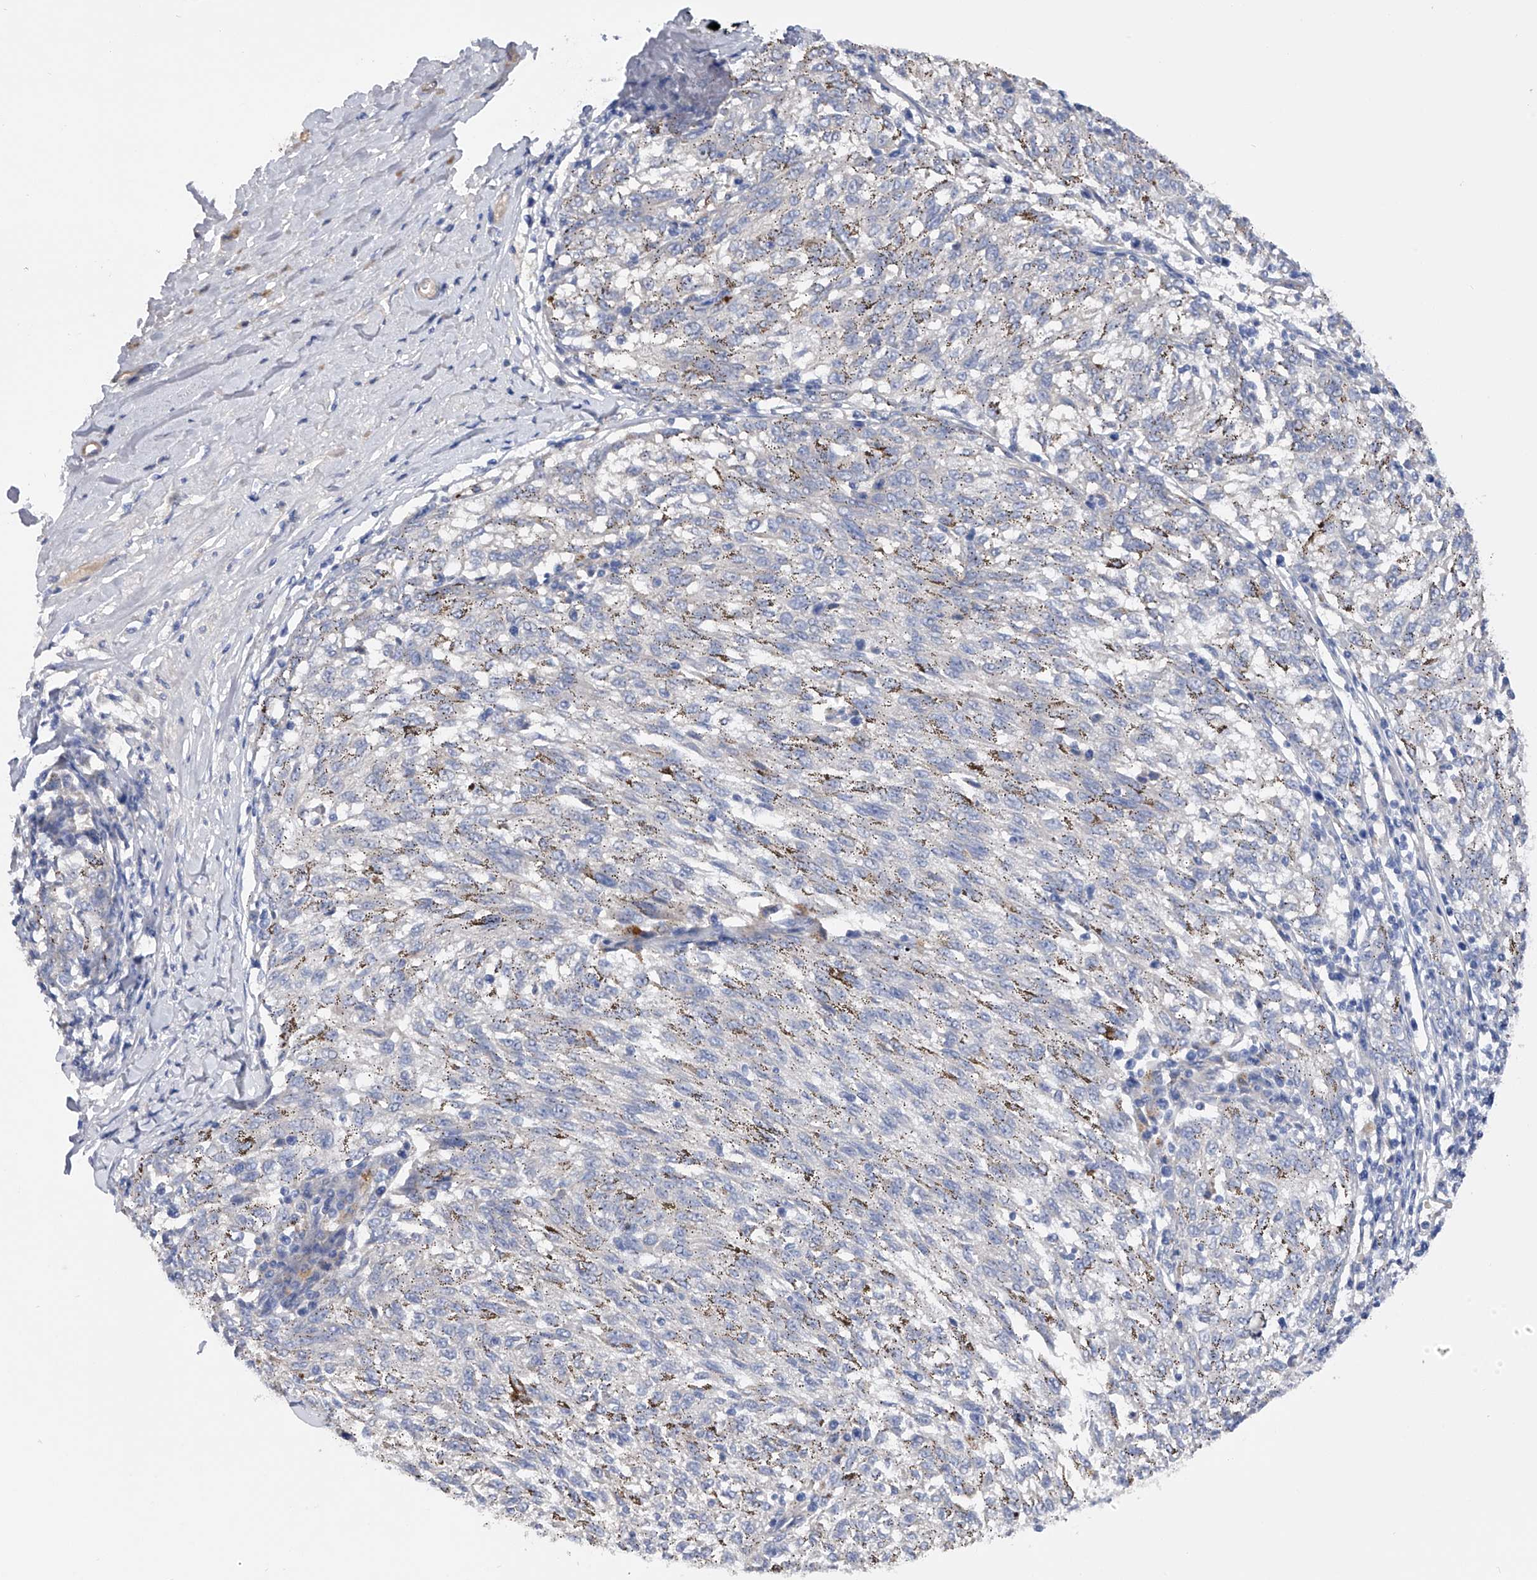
{"staining": {"intensity": "negative", "quantity": "none", "location": "none"}, "tissue": "melanoma", "cell_type": "Tumor cells", "image_type": "cancer", "snomed": [{"axis": "morphology", "description": "Malignant melanoma, NOS"}, {"axis": "topography", "description": "Skin"}], "caption": "A high-resolution histopathology image shows IHC staining of malignant melanoma, which reveals no significant expression in tumor cells.", "gene": "RWDD2A", "patient": {"sex": "female", "age": 72}}